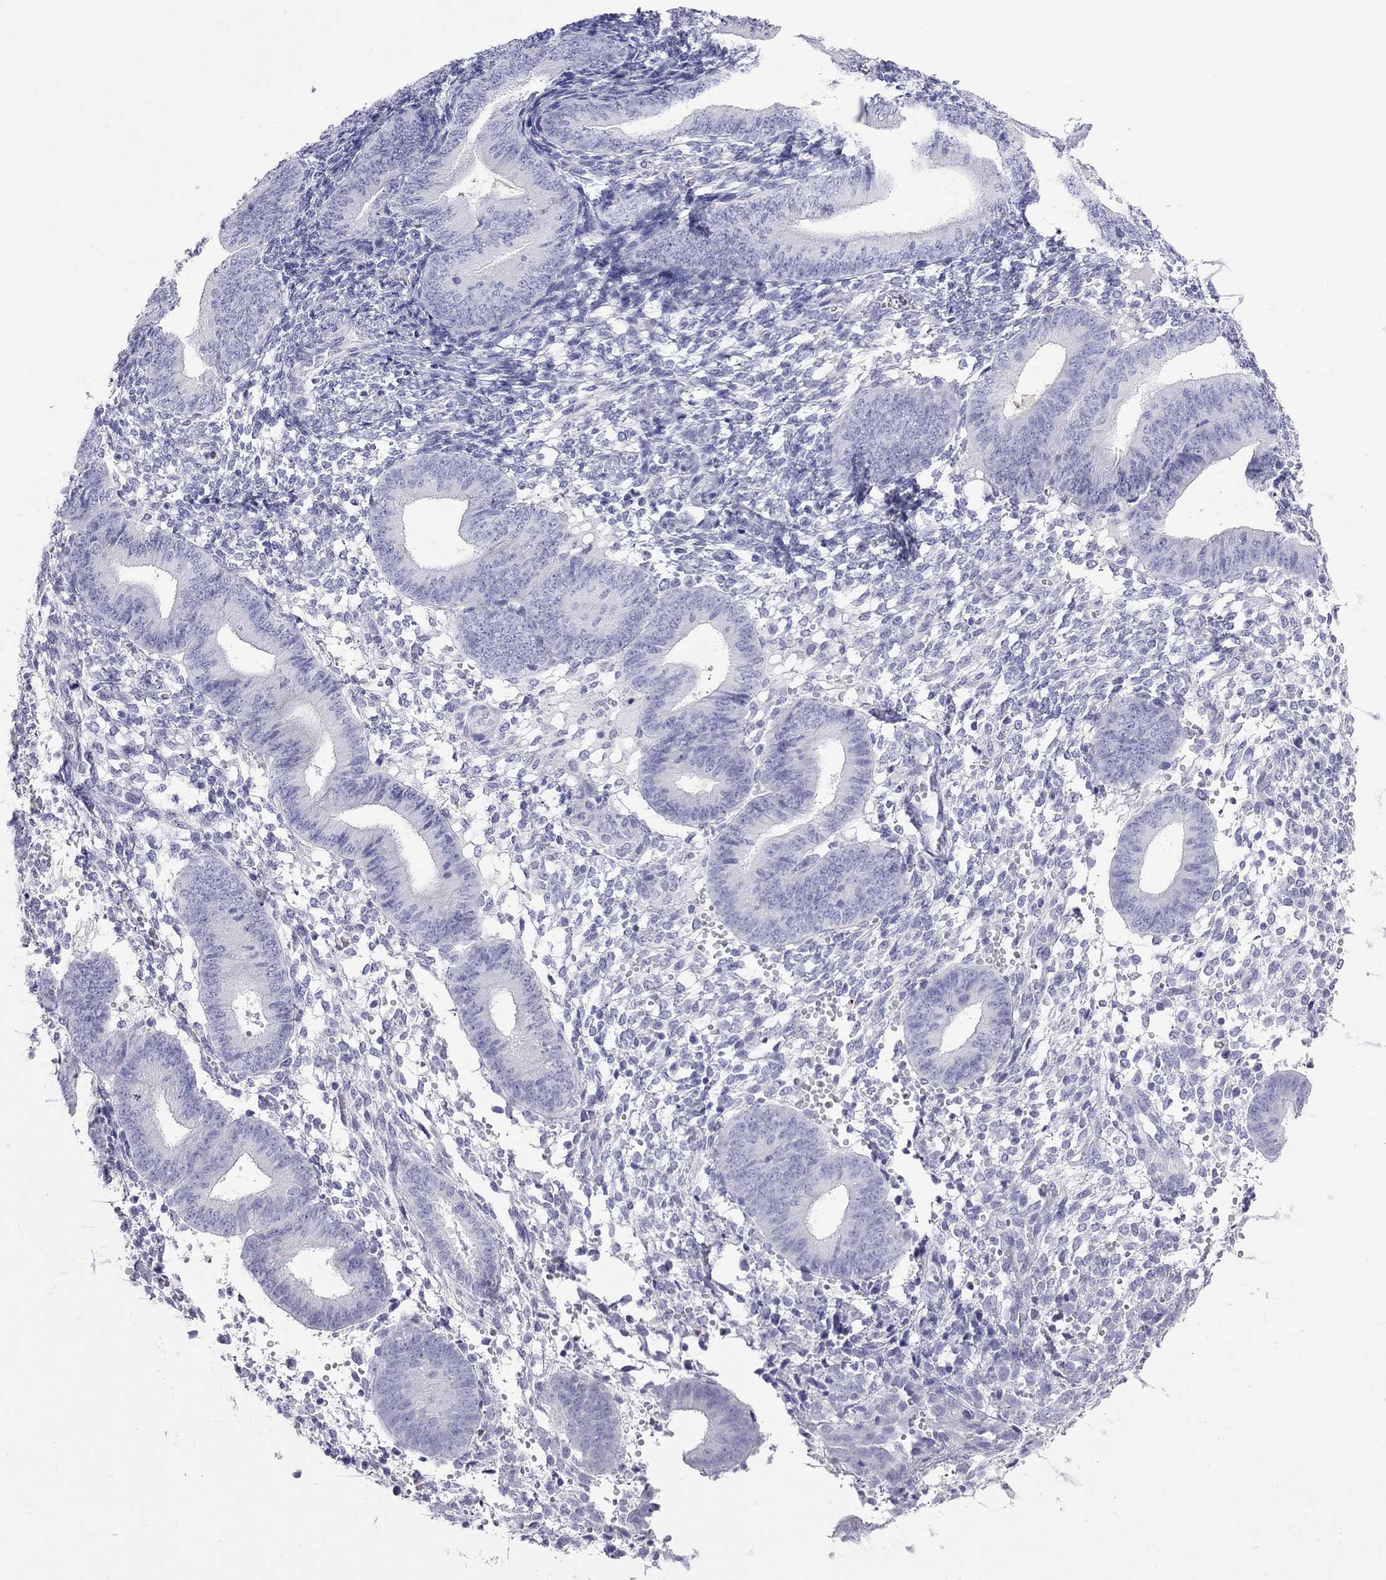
{"staining": {"intensity": "negative", "quantity": "none", "location": "none"}, "tissue": "endometrium", "cell_type": "Cells in endometrial stroma", "image_type": "normal", "snomed": [{"axis": "morphology", "description": "Normal tissue, NOS"}, {"axis": "topography", "description": "Endometrium"}], "caption": "Immunohistochemistry (IHC) image of unremarkable endometrium: human endometrium stained with DAB (3,3'-diaminobenzidine) exhibits no significant protein expression in cells in endometrial stroma. (DAB (3,3'-diaminobenzidine) IHC, high magnification).", "gene": "STAG3", "patient": {"sex": "female", "age": 39}}